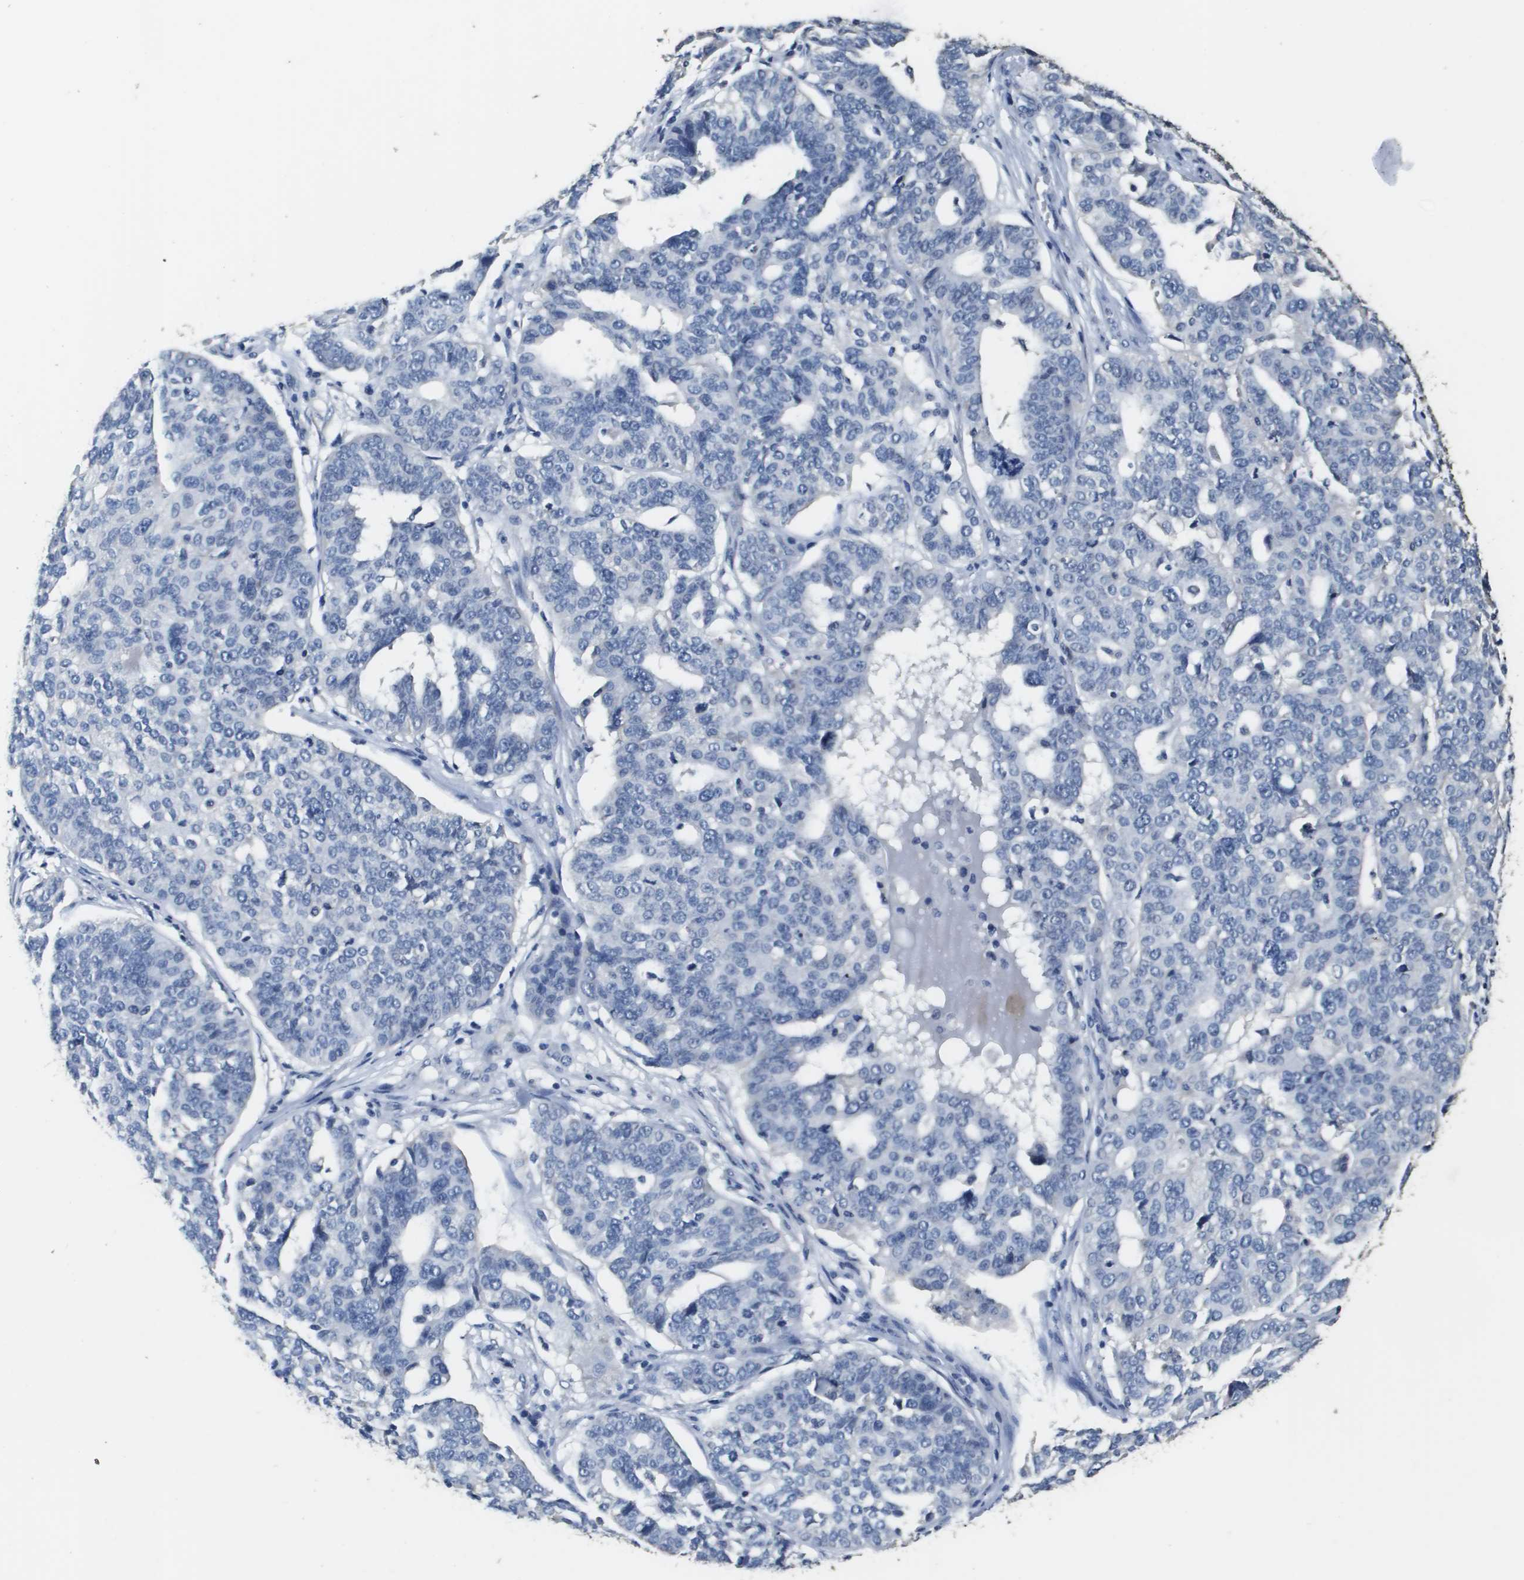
{"staining": {"intensity": "negative", "quantity": "none", "location": "none"}, "tissue": "ovarian cancer", "cell_type": "Tumor cells", "image_type": "cancer", "snomed": [{"axis": "morphology", "description": "Cystadenocarcinoma, serous, NOS"}, {"axis": "topography", "description": "Ovary"}], "caption": "IHC micrograph of neoplastic tissue: ovarian serous cystadenocarcinoma stained with DAB (3,3'-diaminobenzidine) exhibits no significant protein expression in tumor cells.", "gene": "MT3", "patient": {"sex": "female", "age": 59}}